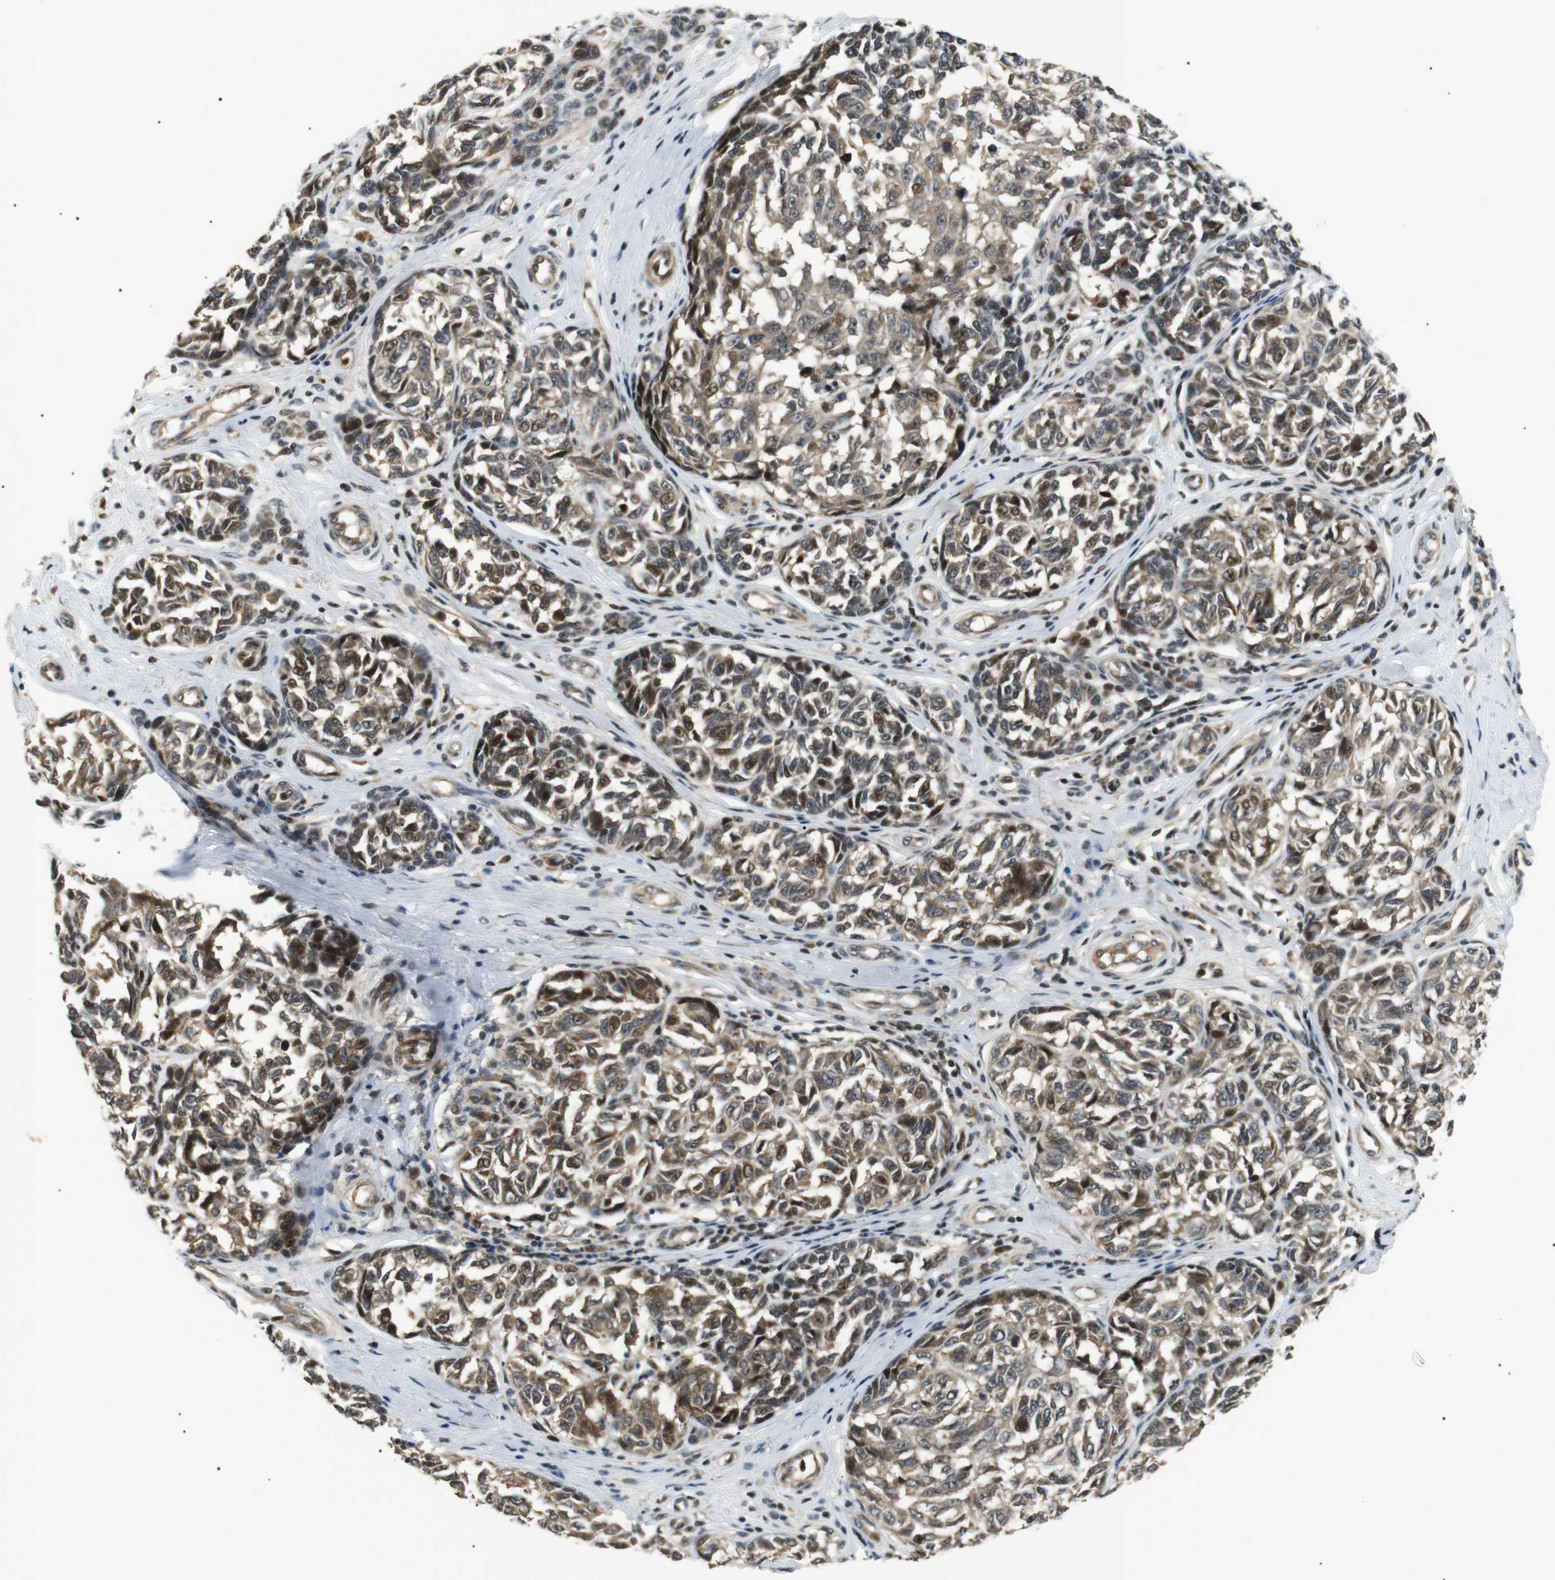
{"staining": {"intensity": "moderate", "quantity": "25%-75%", "location": "nuclear"}, "tissue": "melanoma", "cell_type": "Tumor cells", "image_type": "cancer", "snomed": [{"axis": "morphology", "description": "Malignant melanoma, NOS"}, {"axis": "topography", "description": "Skin"}], "caption": "Immunohistochemistry (IHC) image of neoplastic tissue: human malignant melanoma stained using immunohistochemistry exhibits medium levels of moderate protein expression localized specifically in the nuclear of tumor cells, appearing as a nuclear brown color.", "gene": "HSPA13", "patient": {"sex": "female", "age": 64}}